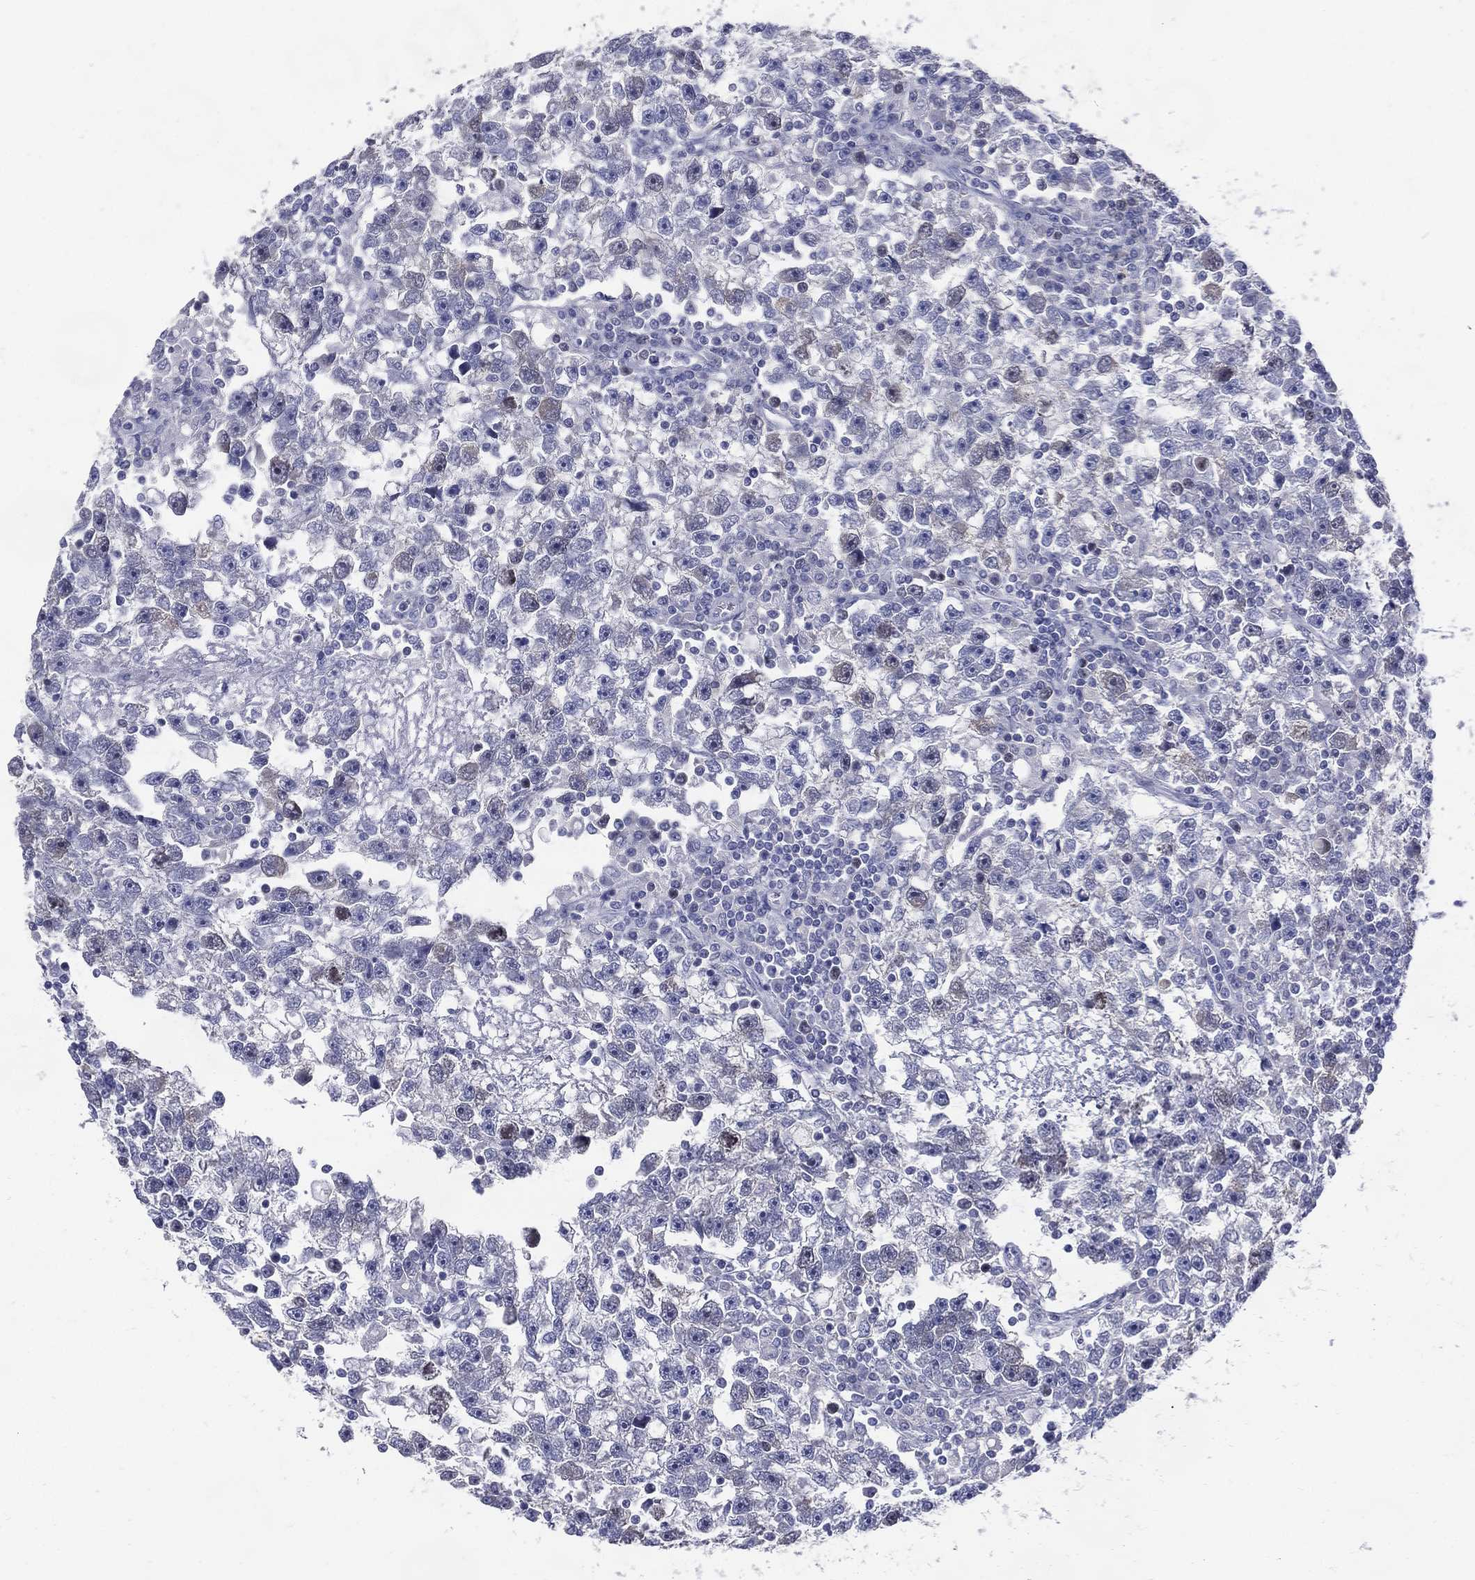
{"staining": {"intensity": "negative", "quantity": "none", "location": "none"}, "tissue": "testis cancer", "cell_type": "Tumor cells", "image_type": "cancer", "snomed": [{"axis": "morphology", "description": "Seminoma, NOS"}, {"axis": "topography", "description": "Testis"}], "caption": "The immunohistochemistry photomicrograph has no significant positivity in tumor cells of seminoma (testis) tissue.", "gene": "KIF2C", "patient": {"sex": "male", "age": 47}}